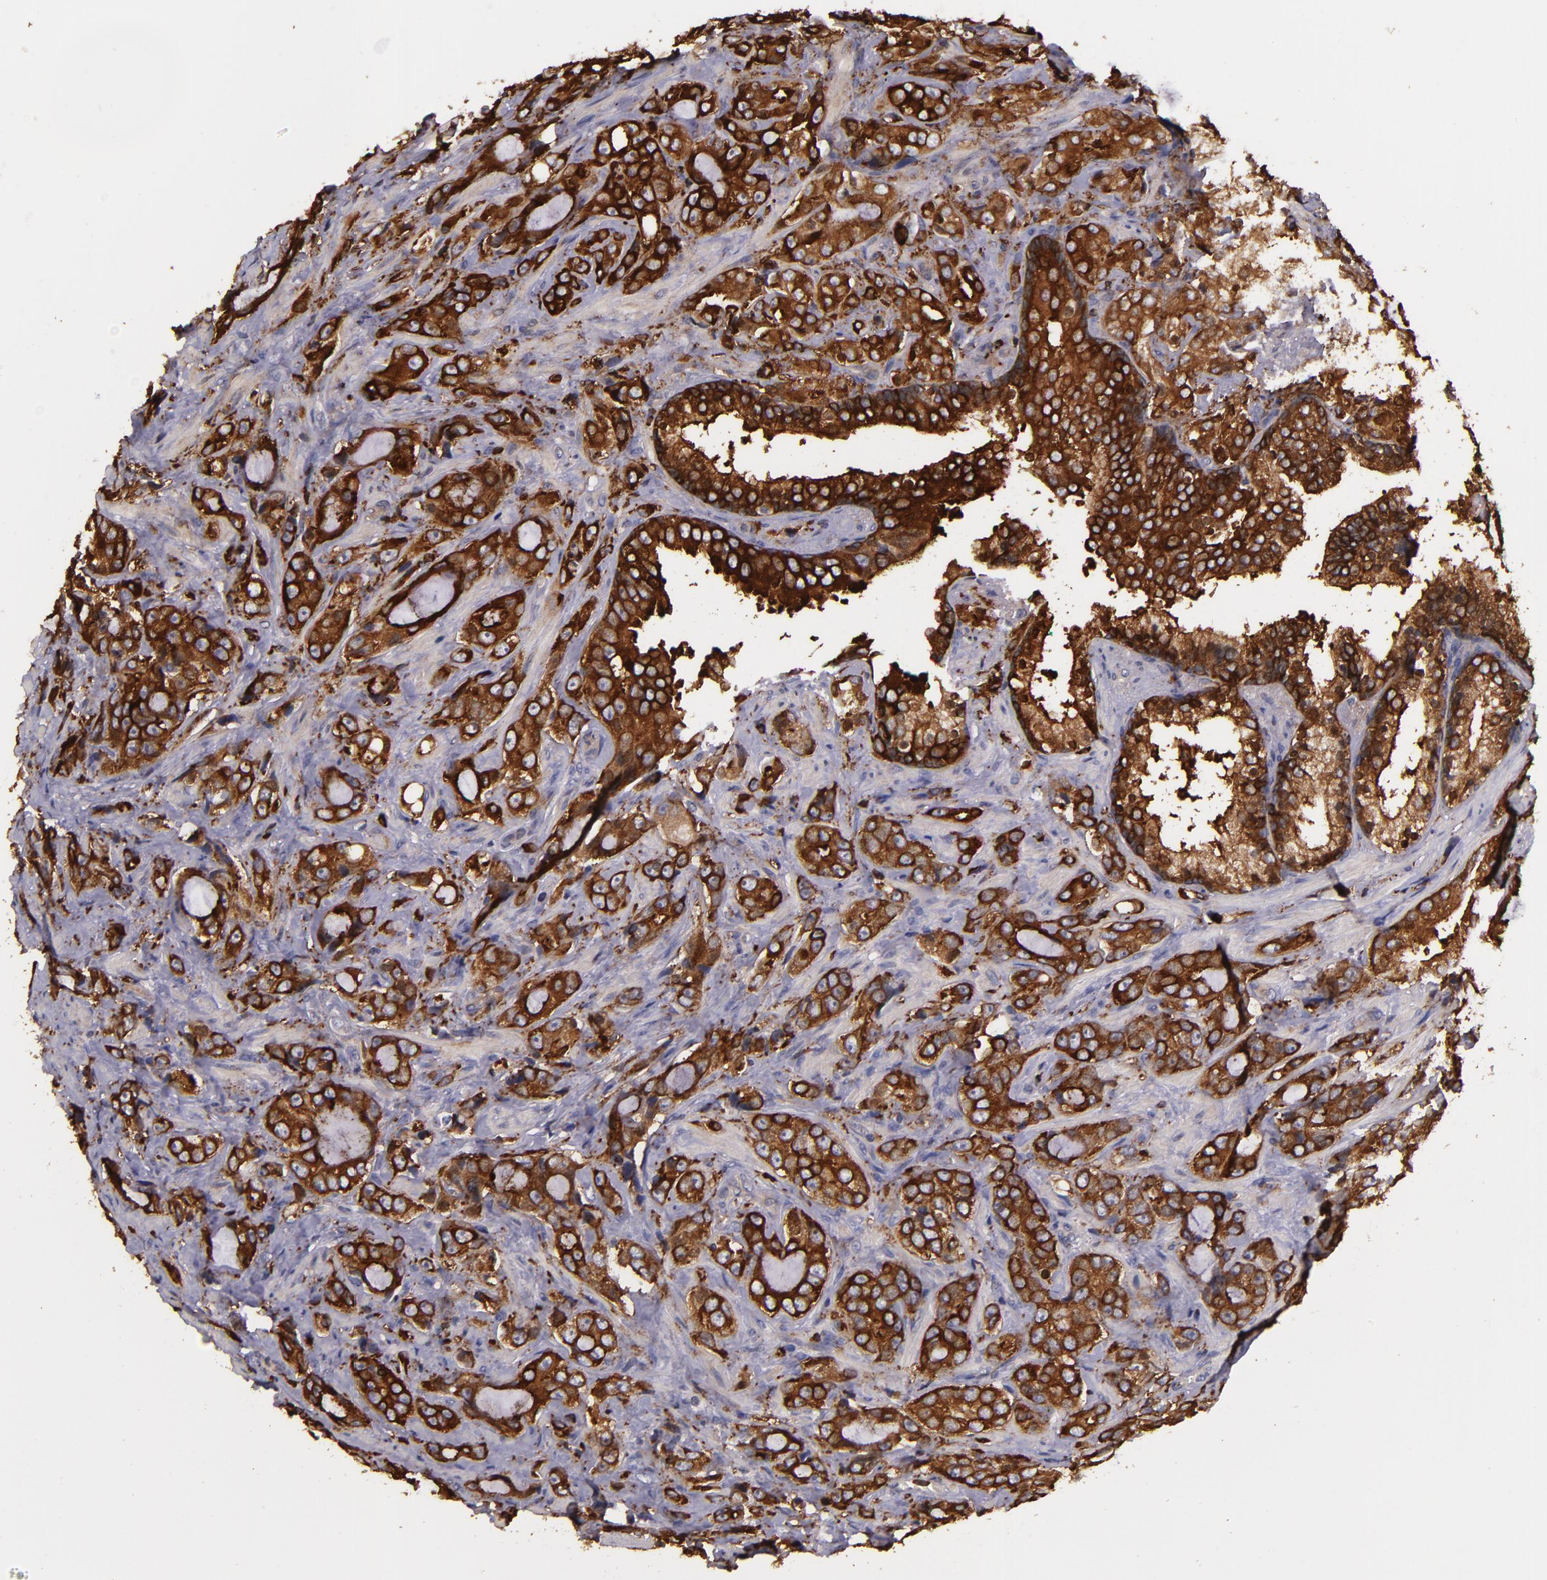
{"staining": {"intensity": "strong", "quantity": ">75%", "location": "cytoplasmic/membranous"}, "tissue": "prostate cancer", "cell_type": "Tumor cells", "image_type": "cancer", "snomed": [{"axis": "morphology", "description": "Adenocarcinoma, Medium grade"}, {"axis": "topography", "description": "Prostate"}], "caption": "The photomicrograph demonstrates a brown stain indicating the presence of a protein in the cytoplasmic/membranous of tumor cells in prostate medium-grade adenocarcinoma.", "gene": "SLC9A3R1", "patient": {"sex": "male", "age": 70}}